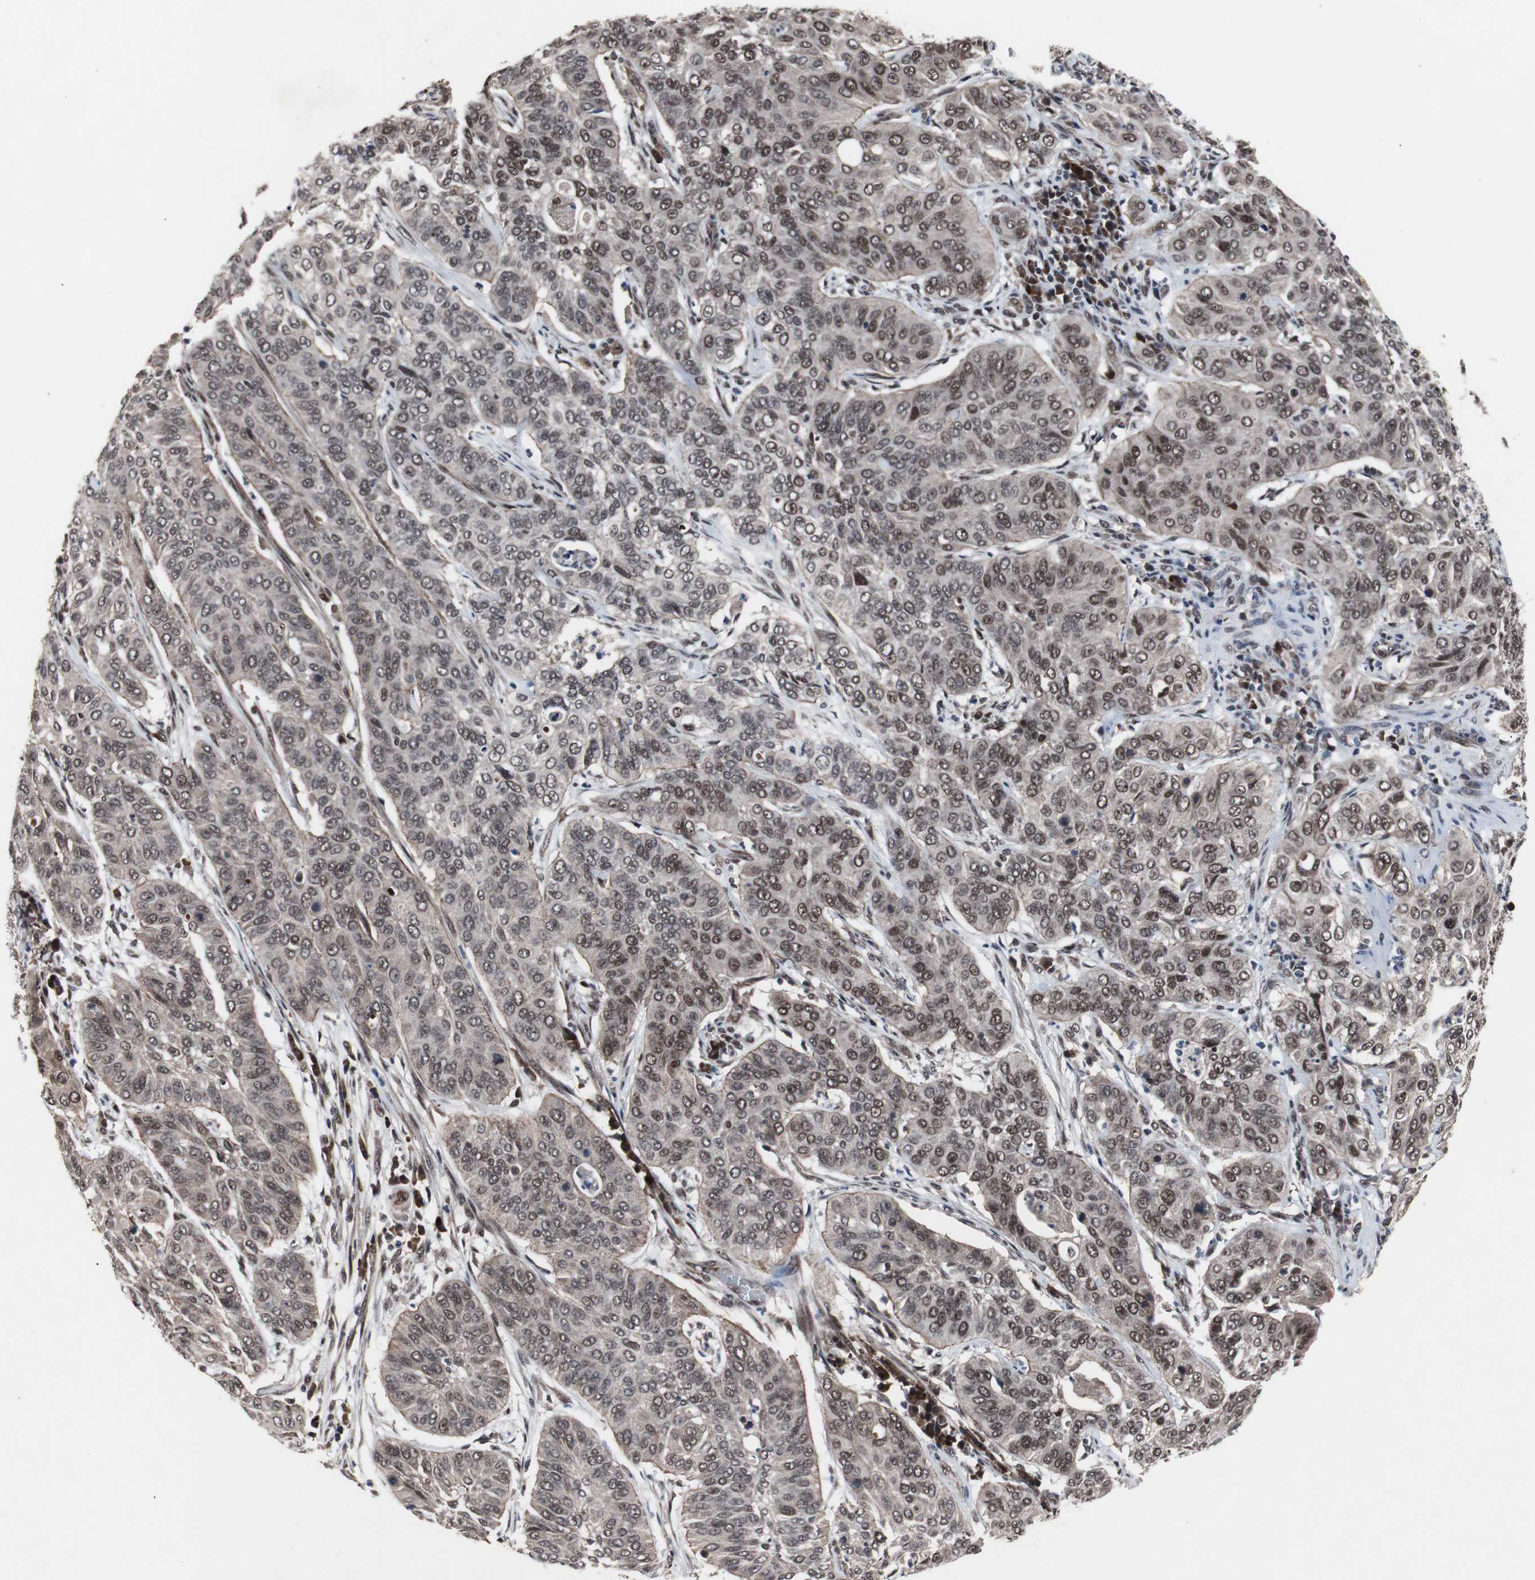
{"staining": {"intensity": "moderate", "quantity": ">75%", "location": "nuclear"}, "tissue": "cervical cancer", "cell_type": "Tumor cells", "image_type": "cancer", "snomed": [{"axis": "morphology", "description": "Squamous cell carcinoma, NOS"}, {"axis": "topography", "description": "Cervix"}], "caption": "About >75% of tumor cells in human squamous cell carcinoma (cervical) exhibit moderate nuclear protein positivity as visualized by brown immunohistochemical staining.", "gene": "GTF2F2", "patient": {"sex": "female", "age": 39}}